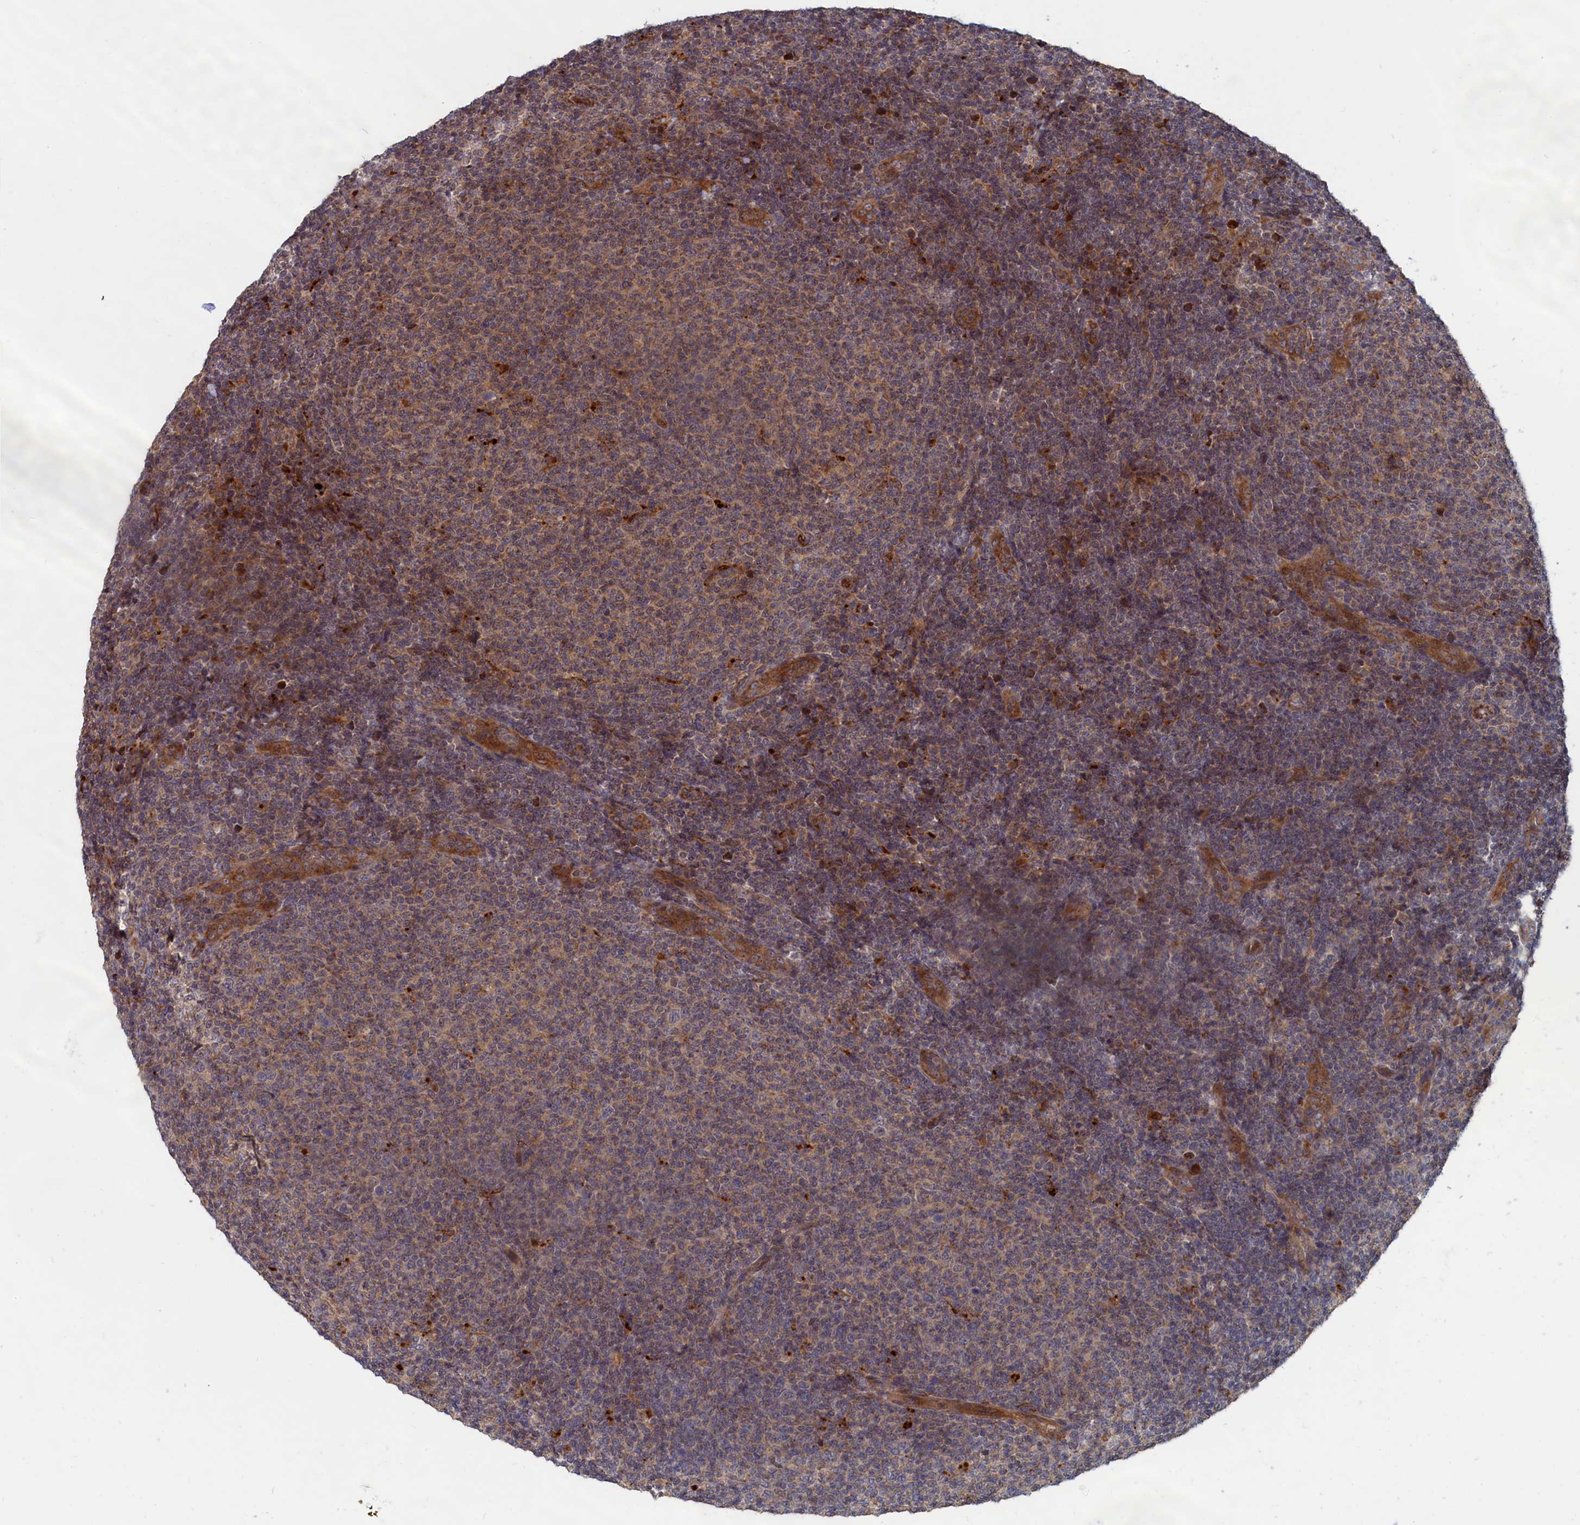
{"staining": {"intensity": "weak", "quantity": "<25%", "location": "cytoplasmic/membranous"}, "tissue": "lymphoma", "cell_type": "Tumor cells", "image_type": "cancer", "snomed": [{"axis": "morphology", "description": "Malignant lymphoma, non-Hodgkin's type, Low grade"}, {"axis": "topography", "description": "Lymph node"}], "caption": "A high-resolution image shows IHC staining of lymphoma, which reveals no significant positivity in tumor cells.", "gene": "TRAPPC2L", "patient": {"sex": "male", "age": 66}}